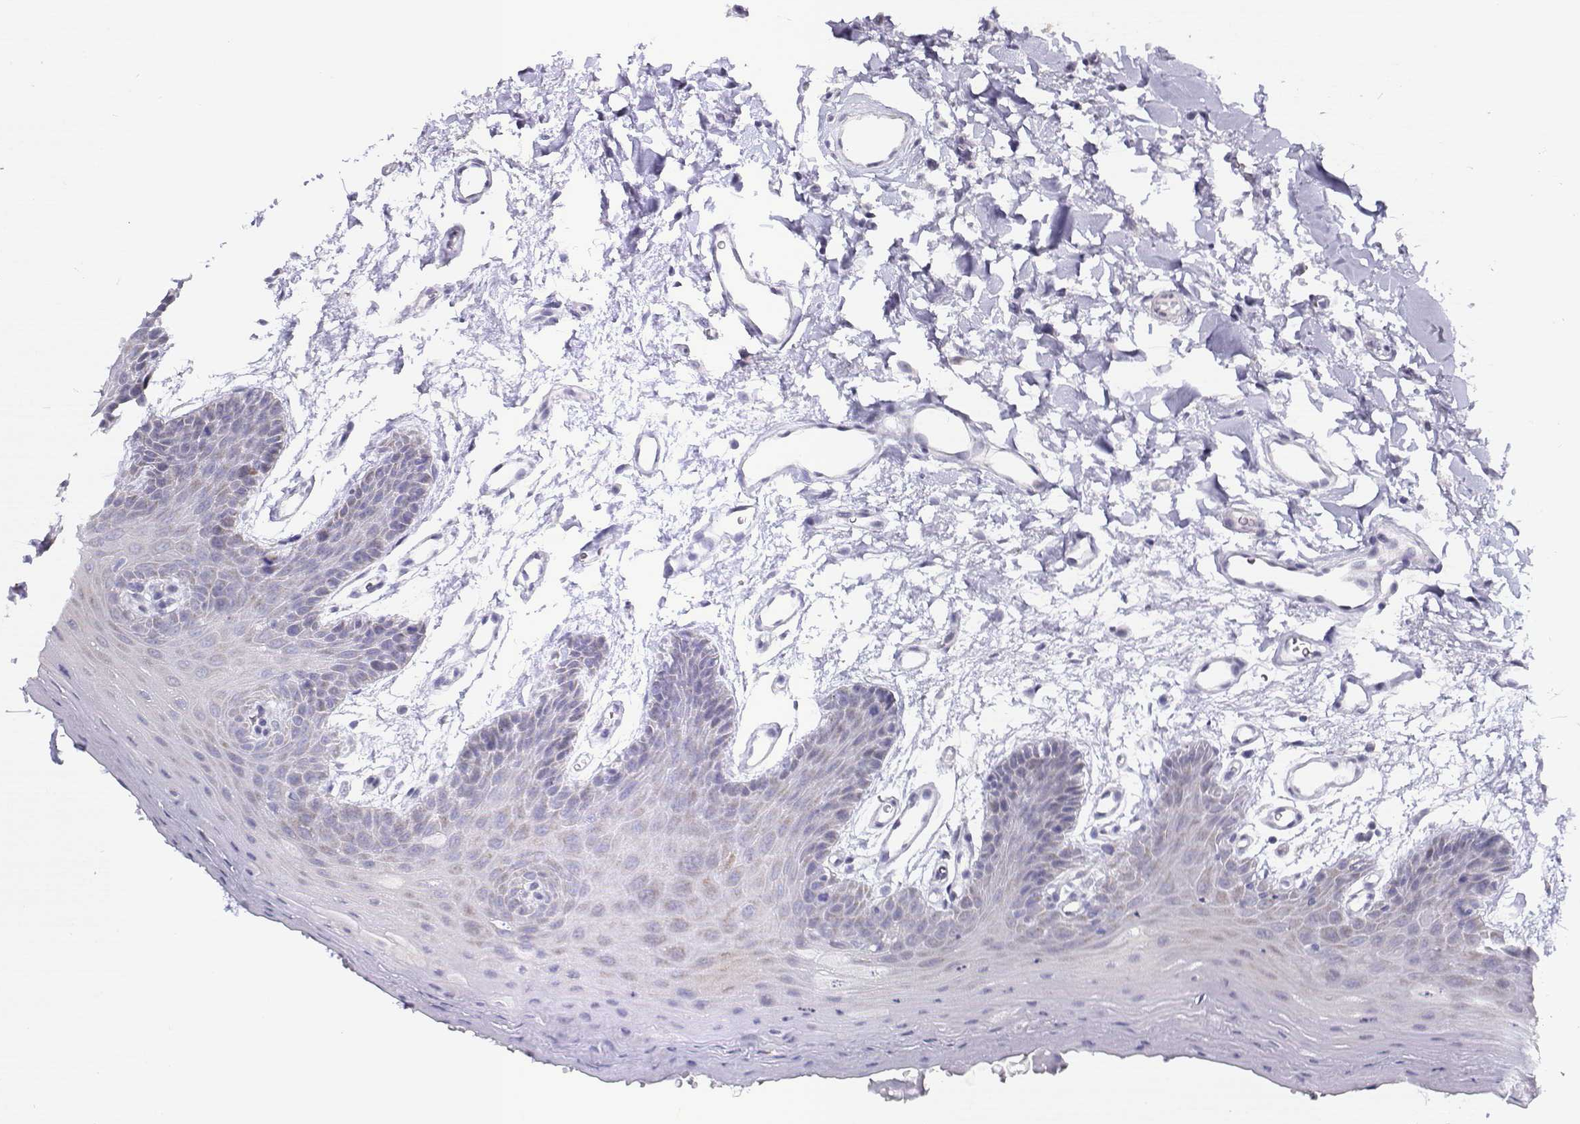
{"staining": {"intensity": "negative", "quantity": "none", "location": "none"}, "tissue": "oral mucosa", "cell_type": "Squamous epithelial cells", "image_type": "normal", "snomed": [{"axis": "morphology", "description": "Normal tissue, NOS"}, {"axis": "morphology", "description": "Squamous cell carcinoma, NOS"}, {"axis": "topography", "description": "Oral tissue"}, {"axis": "topography", "description": "Head-Neck"}], "caption": "Immunohistochemistry (IHC) histopathology image of normal oral mucosa: human oral mucosa stained with DAB exhibits no significant protein expression in squamous epithelial cells.", "gene": "NOS1AP", "patient": {"sex": "female", "age": 50}}